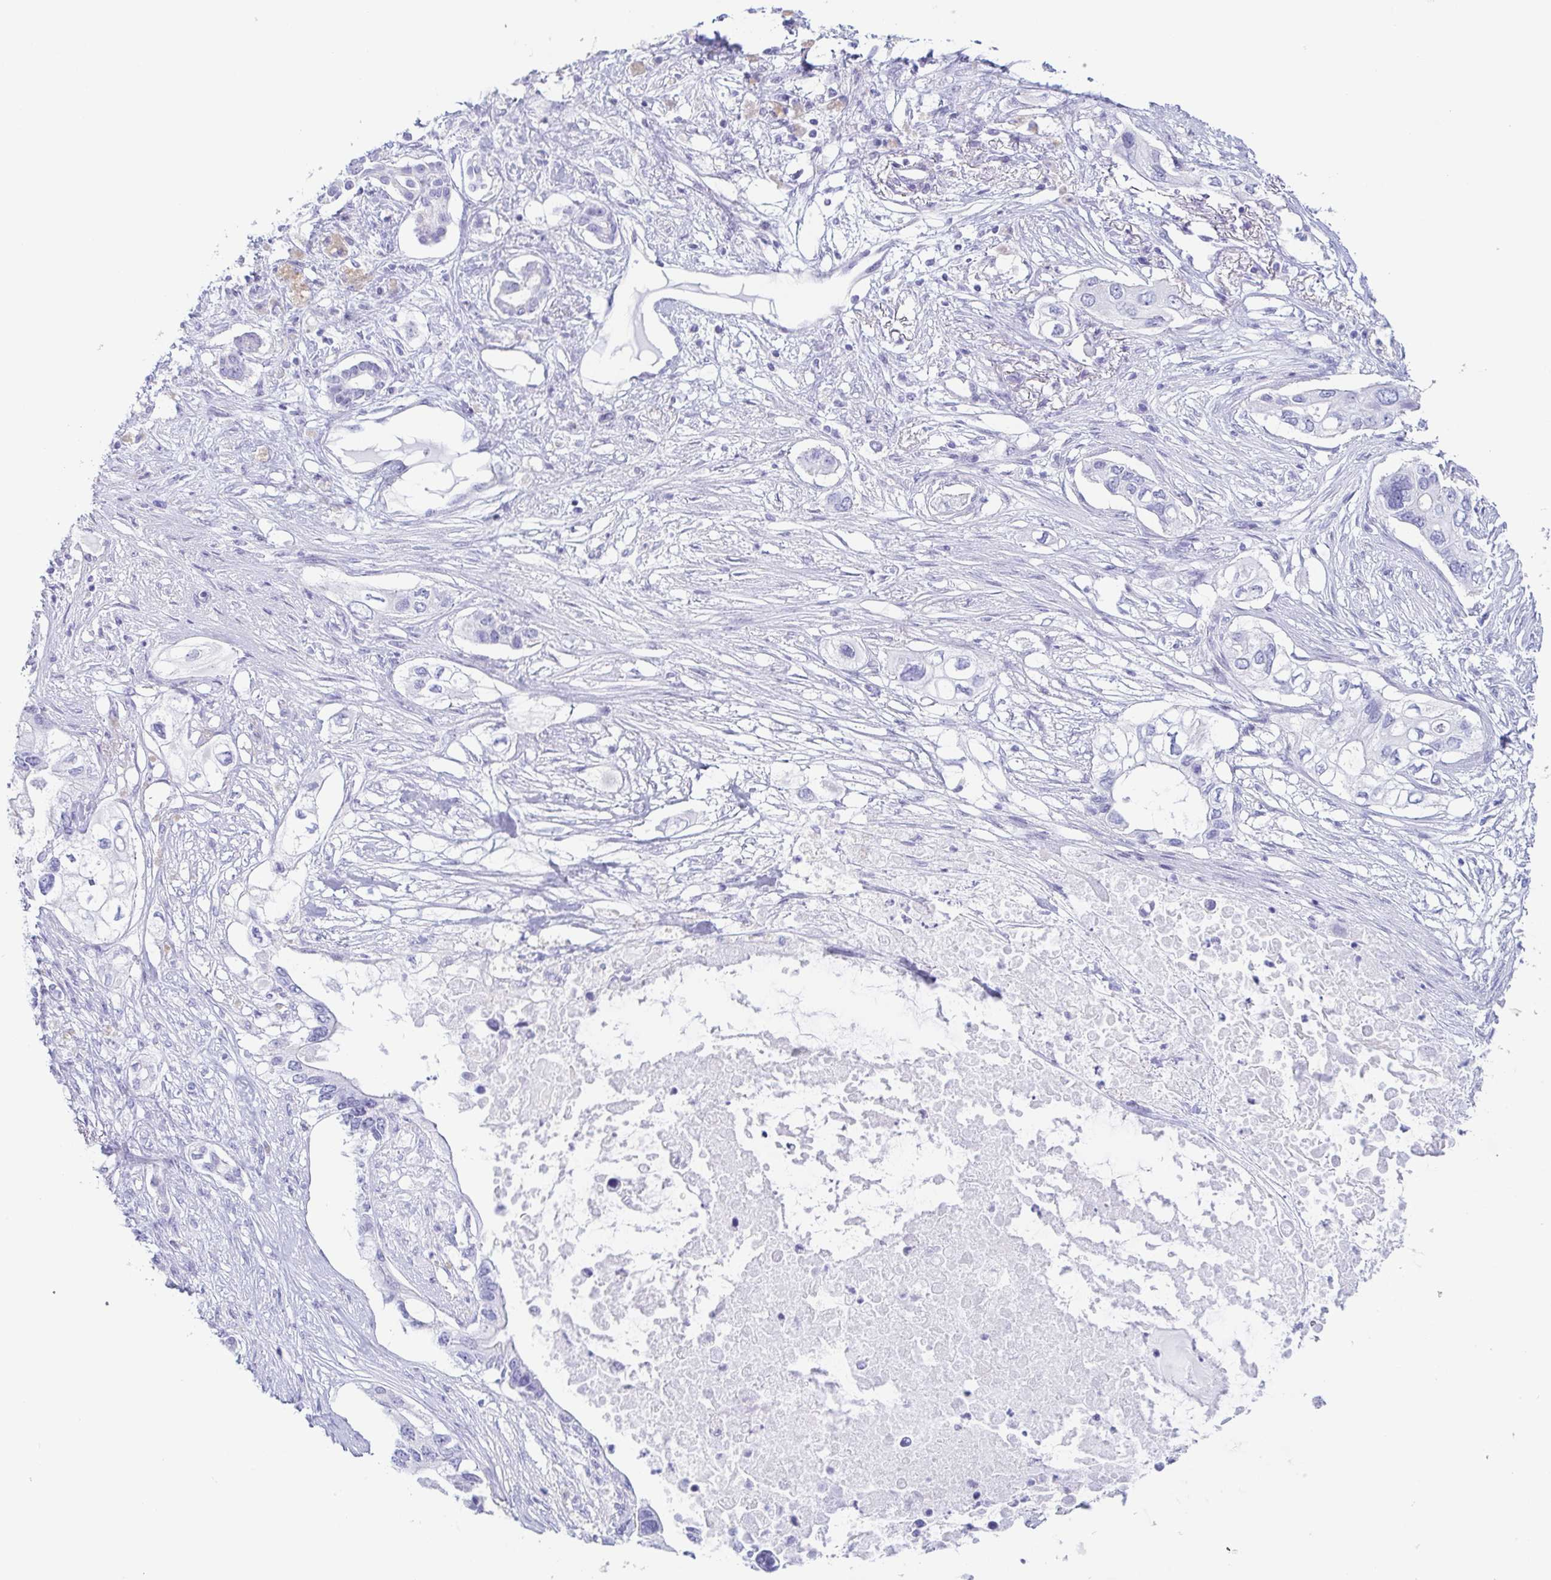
{"staining": {"intensity": "negative", "quantity": "none", "location": "none"}, "tissue": "pancreatic cancer", "cell_type": "Tumor cells", "image_type": "cancer", "snomed": [{"axis": "morphology", "description": "Adenocarcinoma, NOS"}, {"axis": "topography", "description": "Pancreas"}], "caption": "The histopathology image exhibits no staining of tumor cells in pancreatic cancer. (Immunohistochemistry, brightfield microscopy, high magnification).", "gene": "PRR4", "patient": {"sex": "female", "age": 63}}